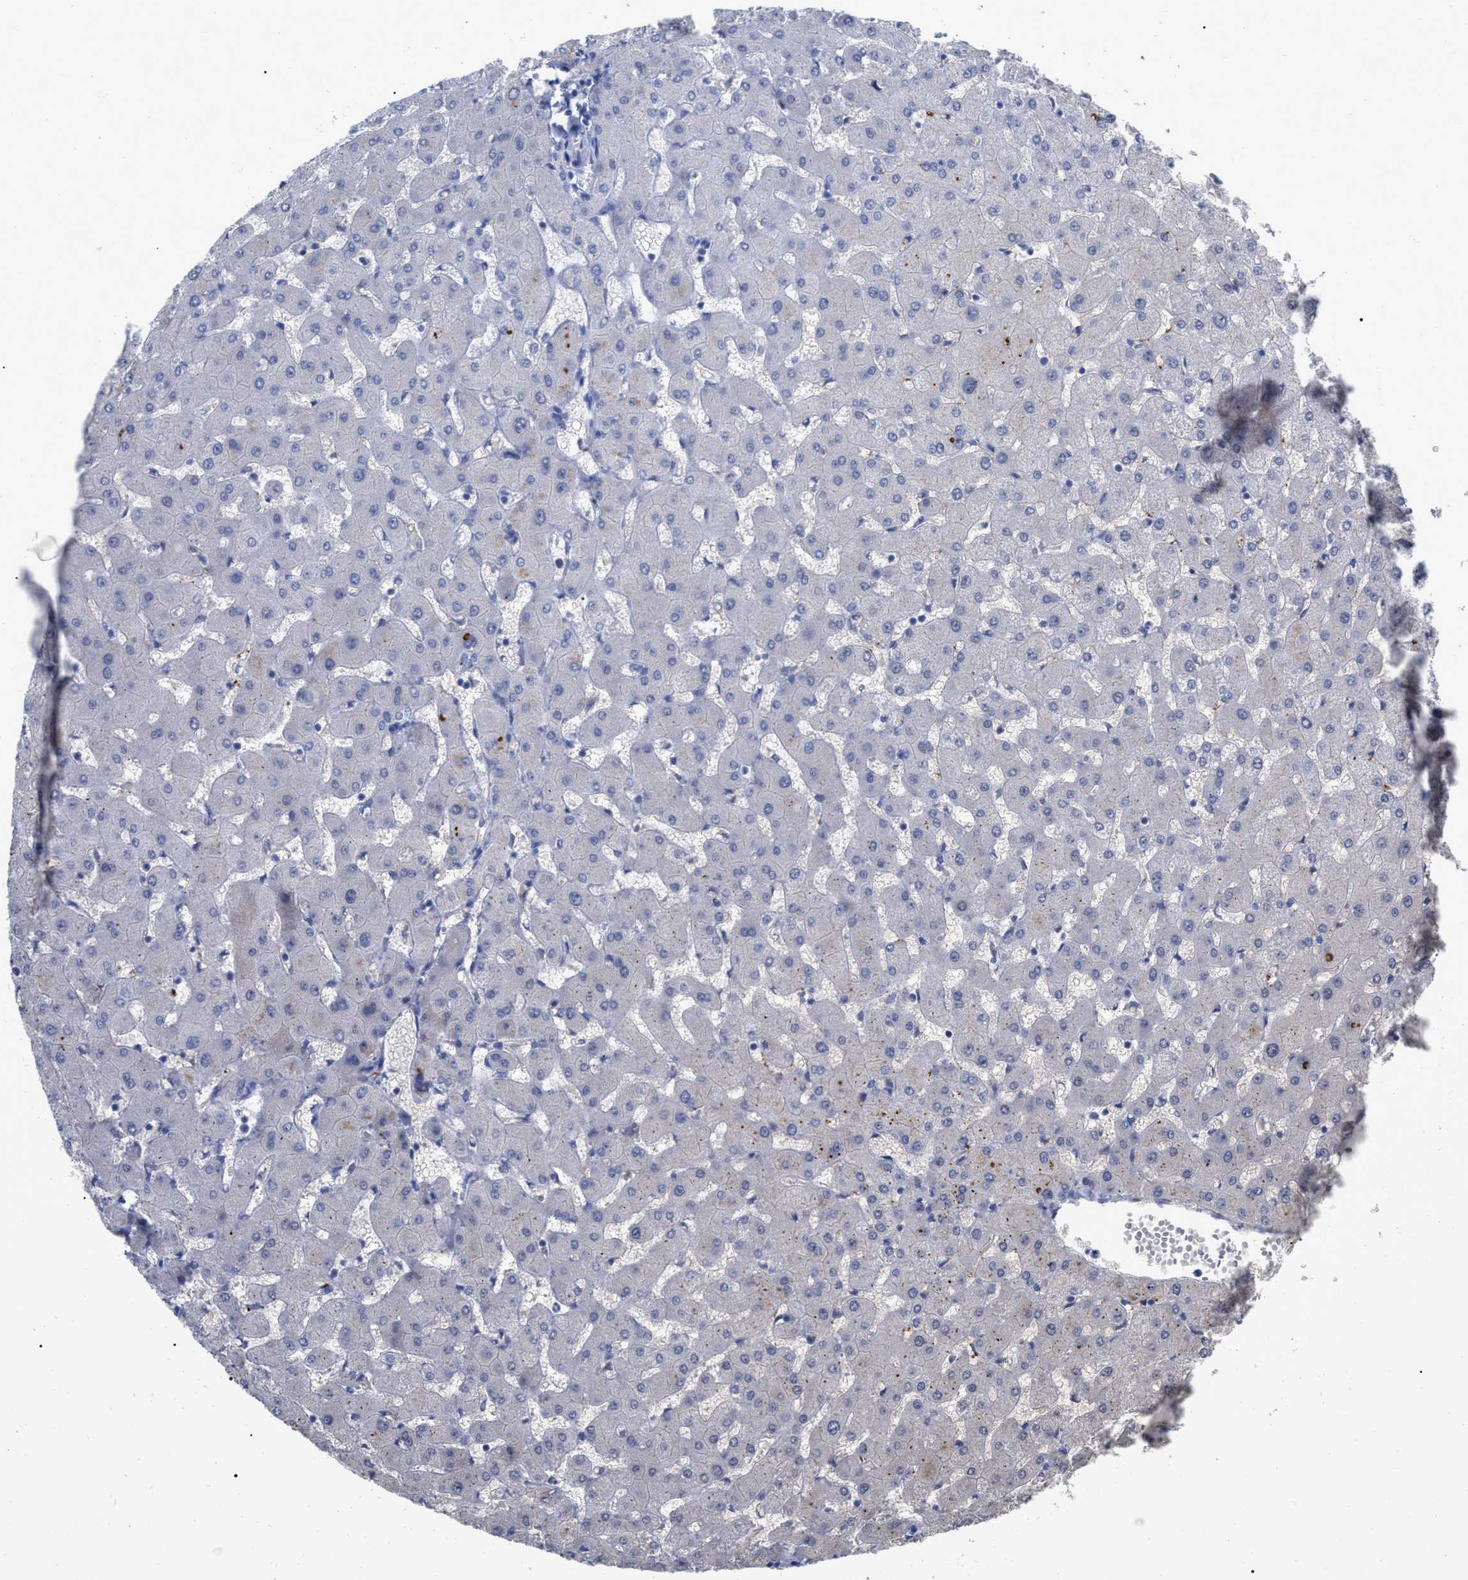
{"staining": {"intensity": "negative", "quantity": "none", "location": "none"}, "tissue": "liver", "cell_type": "Cholangiocytes", "image_type": "normal", "snomed": [{"axis": "morphology", "description": "Normal tissue, NOS"}, {"axis": "topography", "description": "Liver"}], "caption": "Unremarkable liver was stained to show a protein in brown. There is no significant expression in cholangiocytes.", "gene": "IGHV5", "patient": {"sex": "female", "age": 63}}